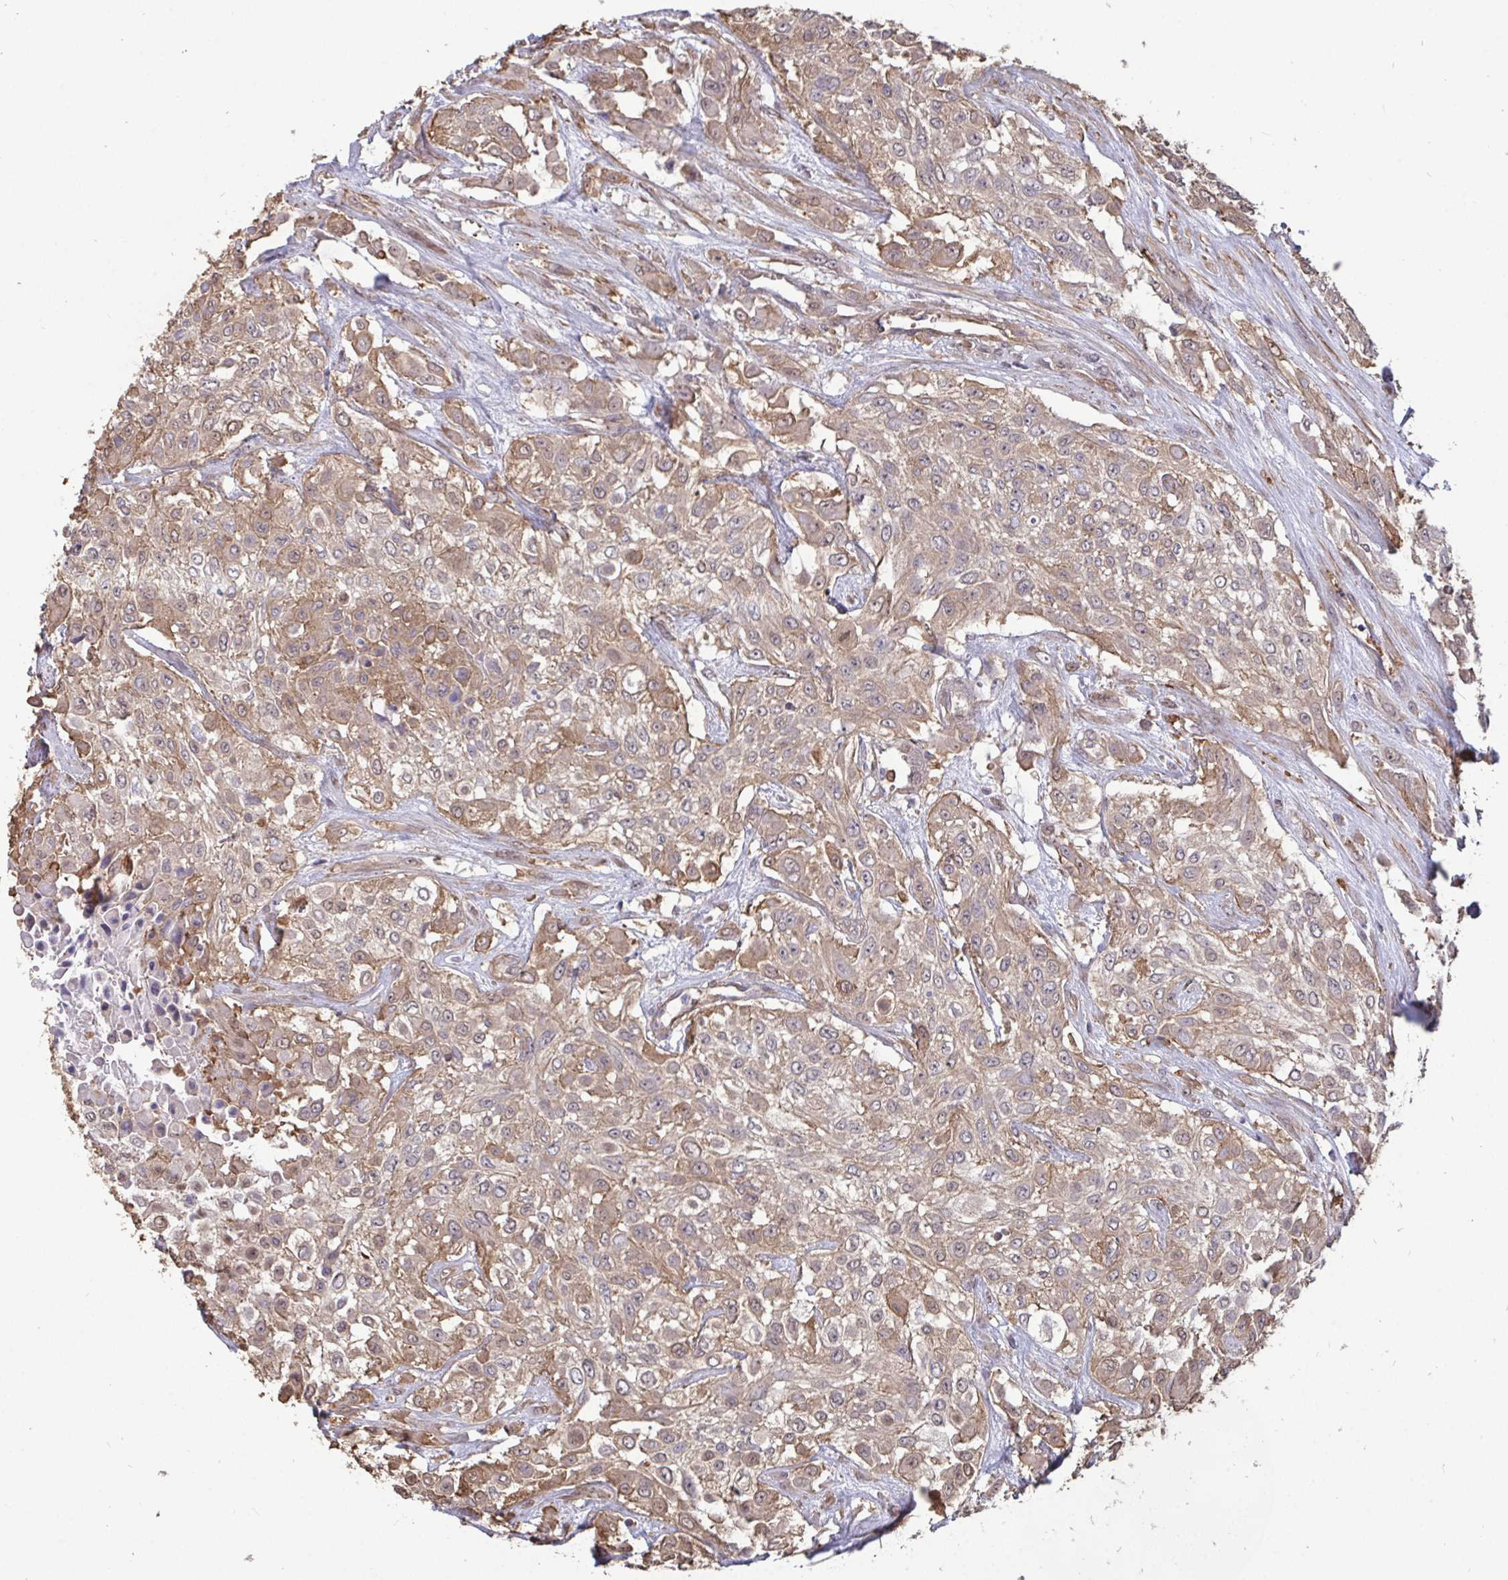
{"staining": {"intensity": "weak", "quantity": "25%-75%", "location": "cytoplasmic/membranous"}, "tissue": "urothelial cancer", "cell_type": "Tumor cells", "image_type": "cancer", "snomed": [{"axis": "morphology", "description": "Urothelial carcinoma, High grade"}, {"axis": "topography", "description": "Urinary bladder"}], "caption": "The image demonstrates staining of urothelial cancer, revealing weak cytoplasmic/membranous protein expression (brown color) within tumor cells.", "gene": "ISCU", "patient": {"sex": "male", "age": 57}}